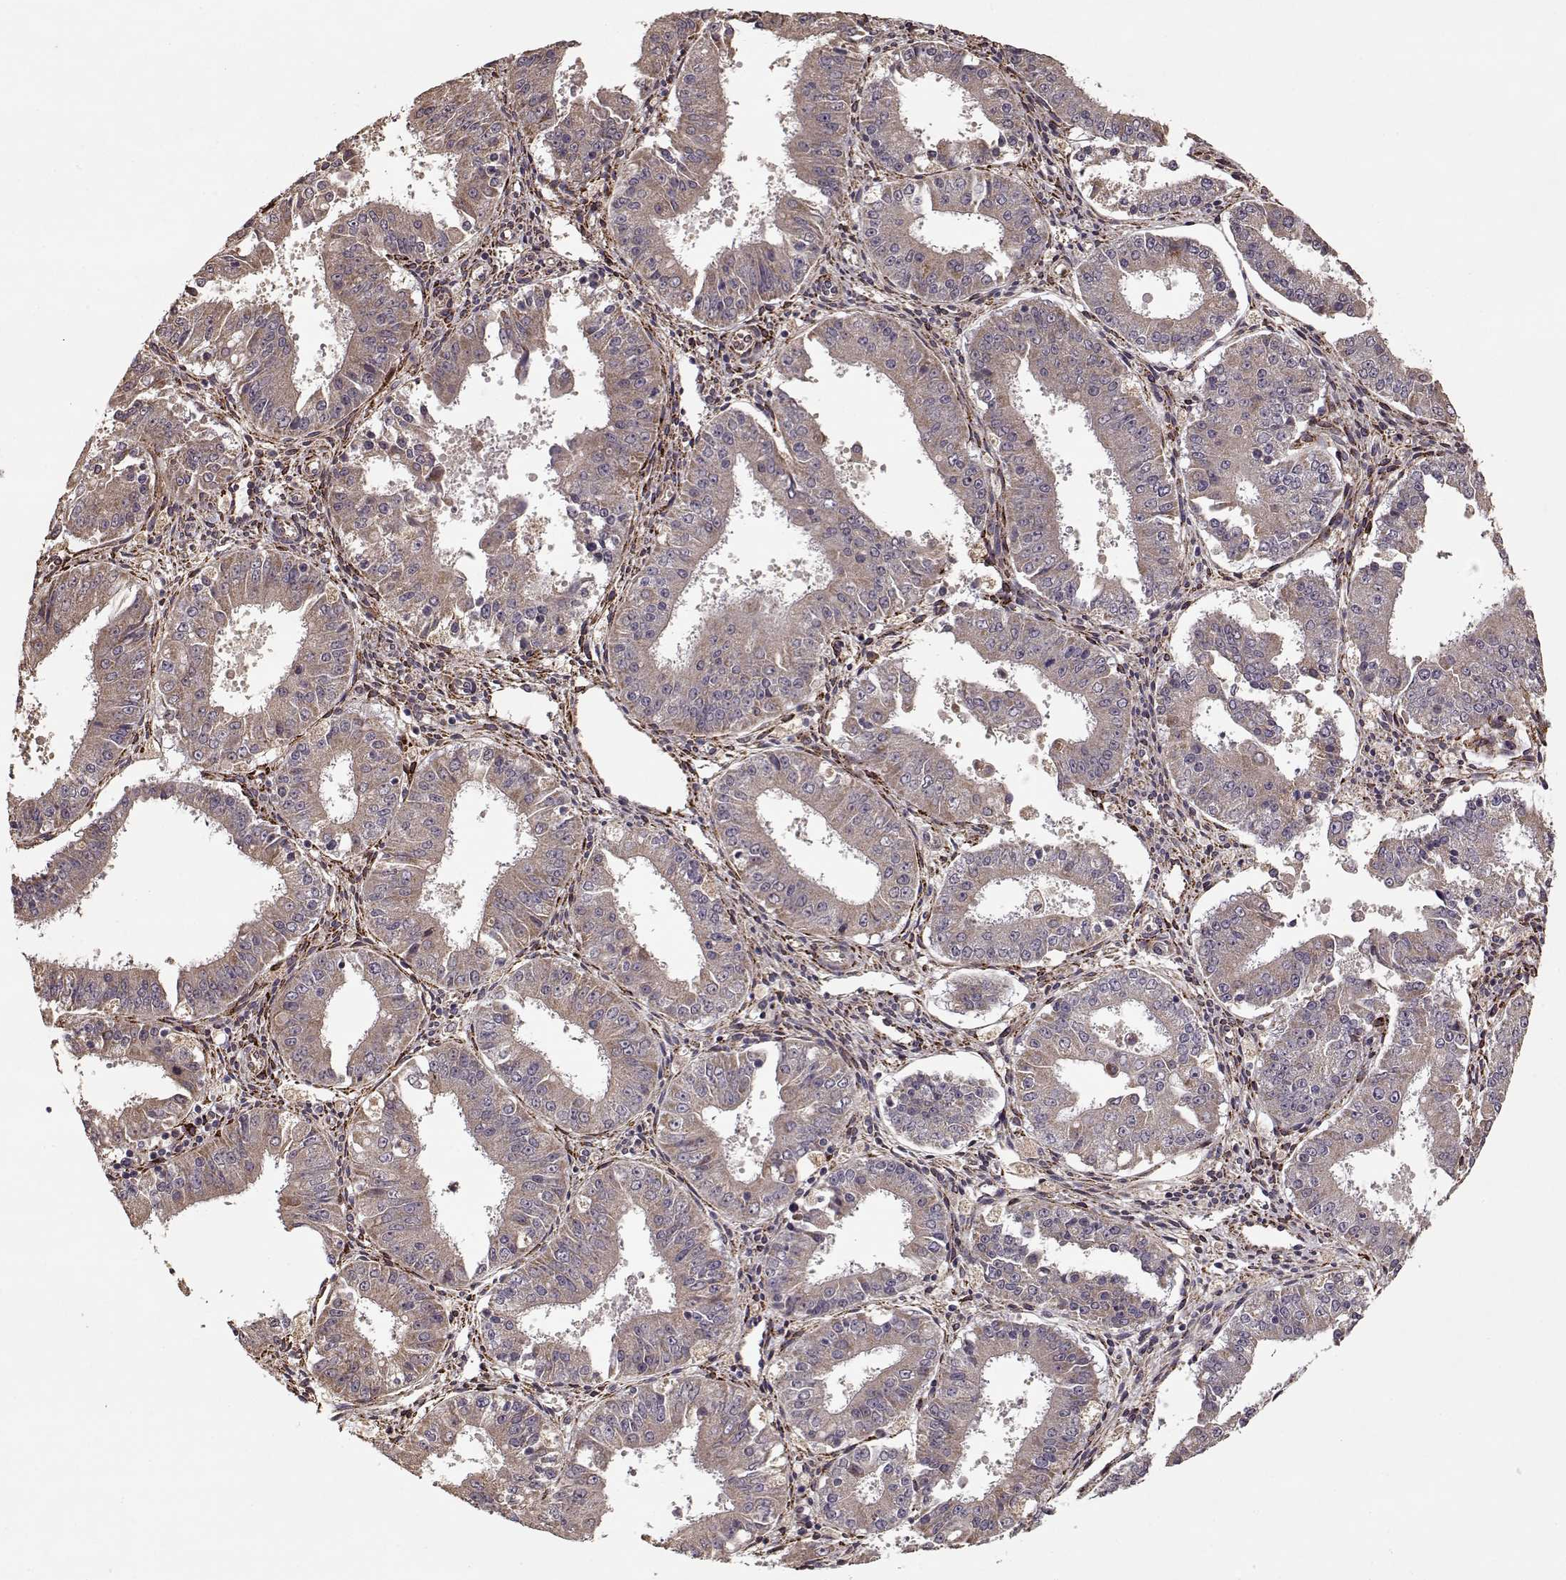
{"staining": {"intensity": "weak", "quantity": ">75%", "location": "cytoplasmic/membranous"}, "tissue": "ovarian cancer", "cell_type": "Tumor cells", "image_type": "cancer", "snomed": [{"axis": "morphology", "description": "Carcinoma, endometroid"}, {"axis": "topography", "description": "Ovary"}], "caption": "There is low levels of weak cytoplasmic/membranous positivity in tumor cells of endometroid carcinoma (ovarian), as demonstrated by immunohistochemical staining (brown color).", "gene": "IMMP1L", "patient": {"sex": "female", "age": 42}}